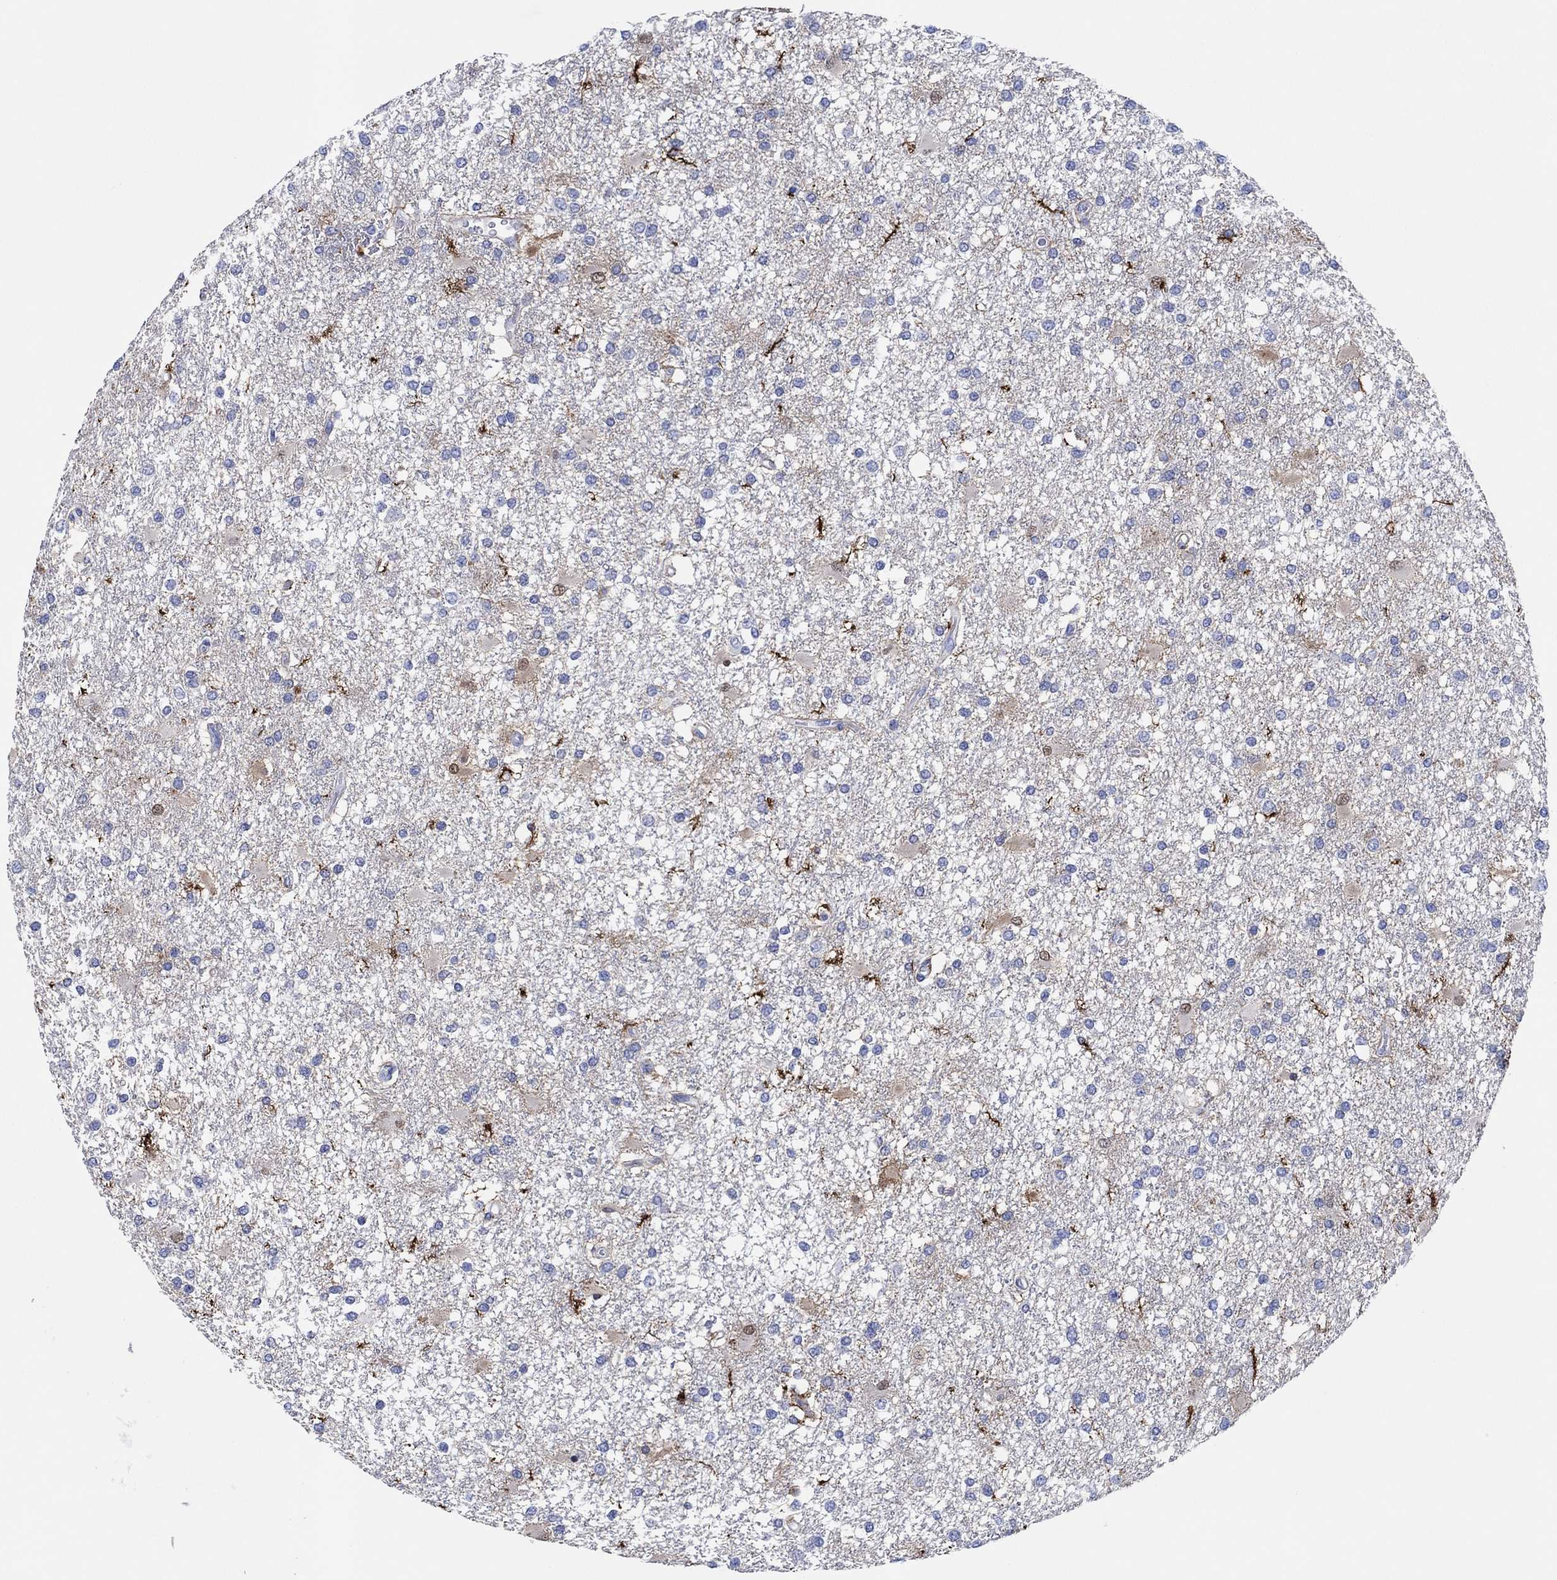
{"staining": {"intensity": "negative", "quantity": "none", "location": "none"}, "tissue": "glioma", "cell_type": "Tumor cells", "image_type": "cancer", "snomed": [{"axis": "morphology", "description": "Glioma, malignant, High grade"}, {"axis": "topography", "description": "Cerebral cortex"}], "caption": "Glioma was stained to show a protein in brown. There is no significant expression in tumor cells.", "gene": "CPNE6", "patient": {"sex": "male", "age": 79}}